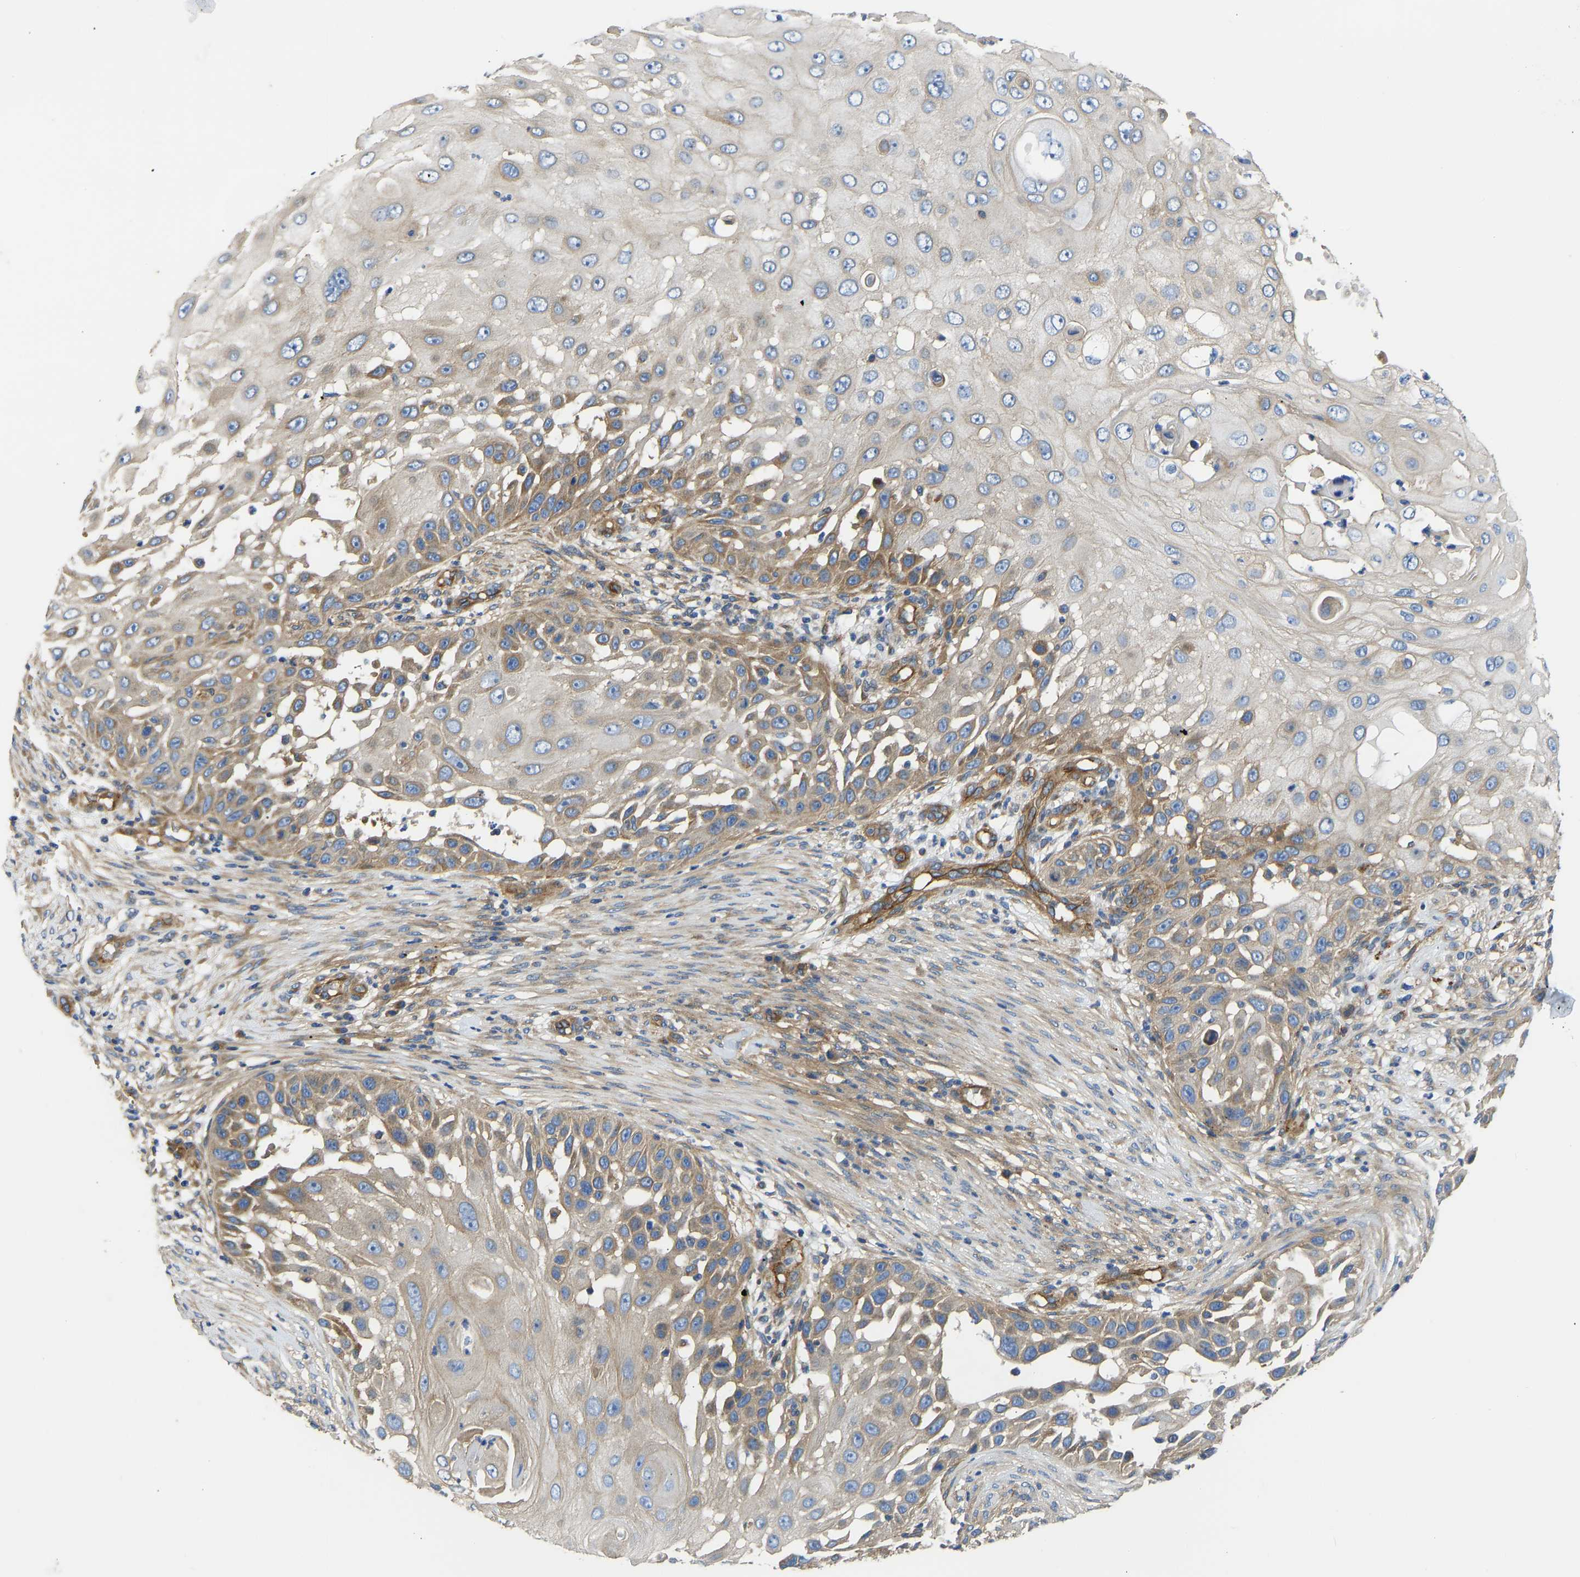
{"staining": {"intensity": "moderate", "quantity": ">75%", "location": "cytoplasmic/membranous"}, "tissue": "skin cancer", "cell_type": "Tumor cells", "image_type": "cancer", "snomed": [{"axis": "morphology", "description": "Squamous cell carcinoma, NOS"}, {"axis": "topography", "description": "Skin"}], "caption": "Skin squamous cell carcinoma tissue demonstrates moderate cytoplasmic/membranous positivity in approximately >75% of tumor cells, visualized by immunohistochemistry. (brown staining indicates protein expression, while blue staining denotes nuclei).", "gene": "MYO1C", "patient": {"sex": "female", "age": 44}}